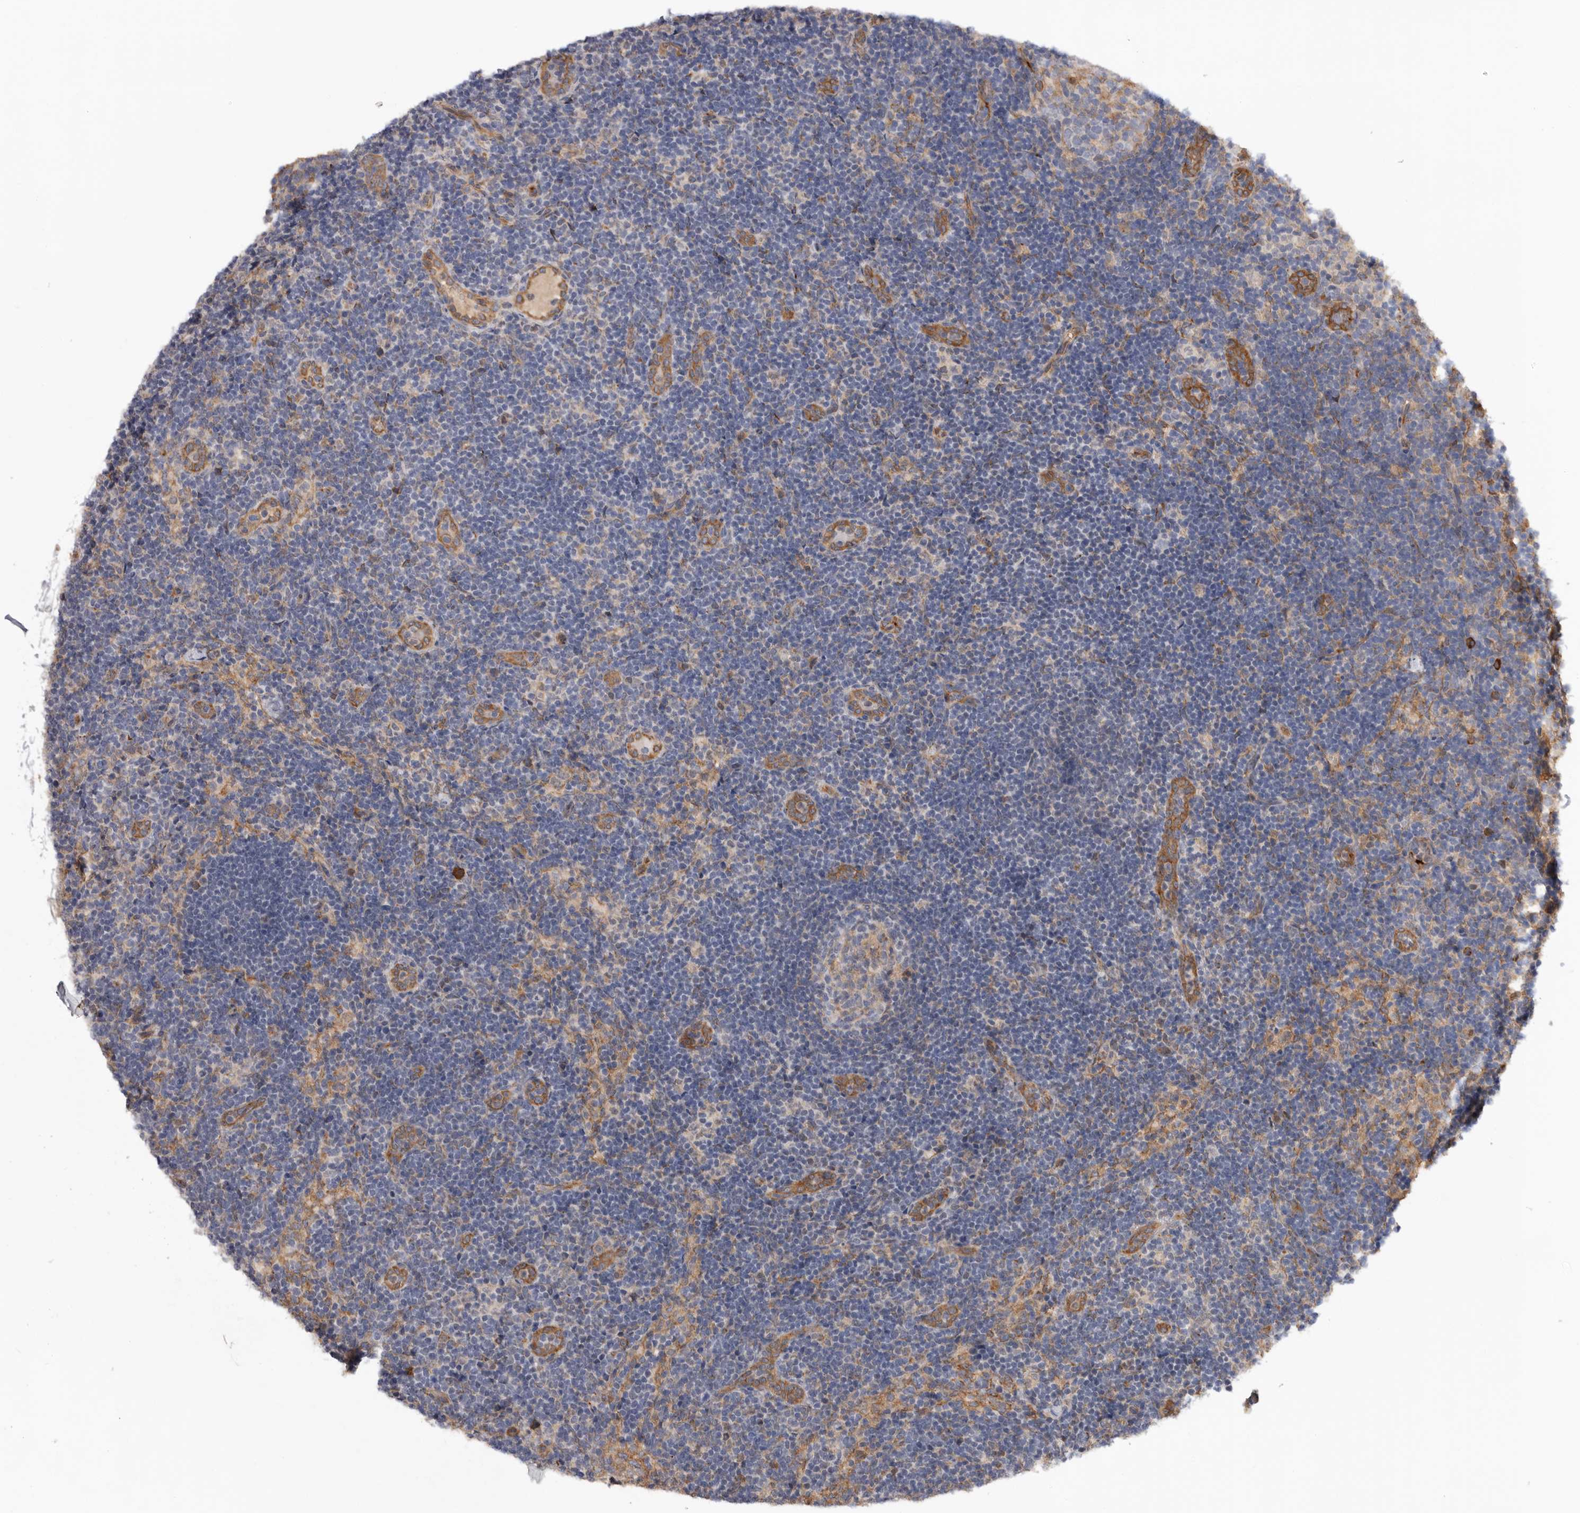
{"staining": {"intensity": "weak", "quantity": "<25%", "location": "cytoplasmic/membranous"}, "tissue": "lymph node", "cell_type": "Germinal center cells", "image_type": "normal", "snomed": [{"axis": "morphology", "description": "Normal tissue, NOS"}, {"axis": "topography", "description": "Lymph node"}], "caption": "Immunohistochemistry (IHC) of benign human lymph node reveals no positivity in germinal center cells.", "gene": "CDC42BPB", "patient": {"sex": "female", "age": 22}}